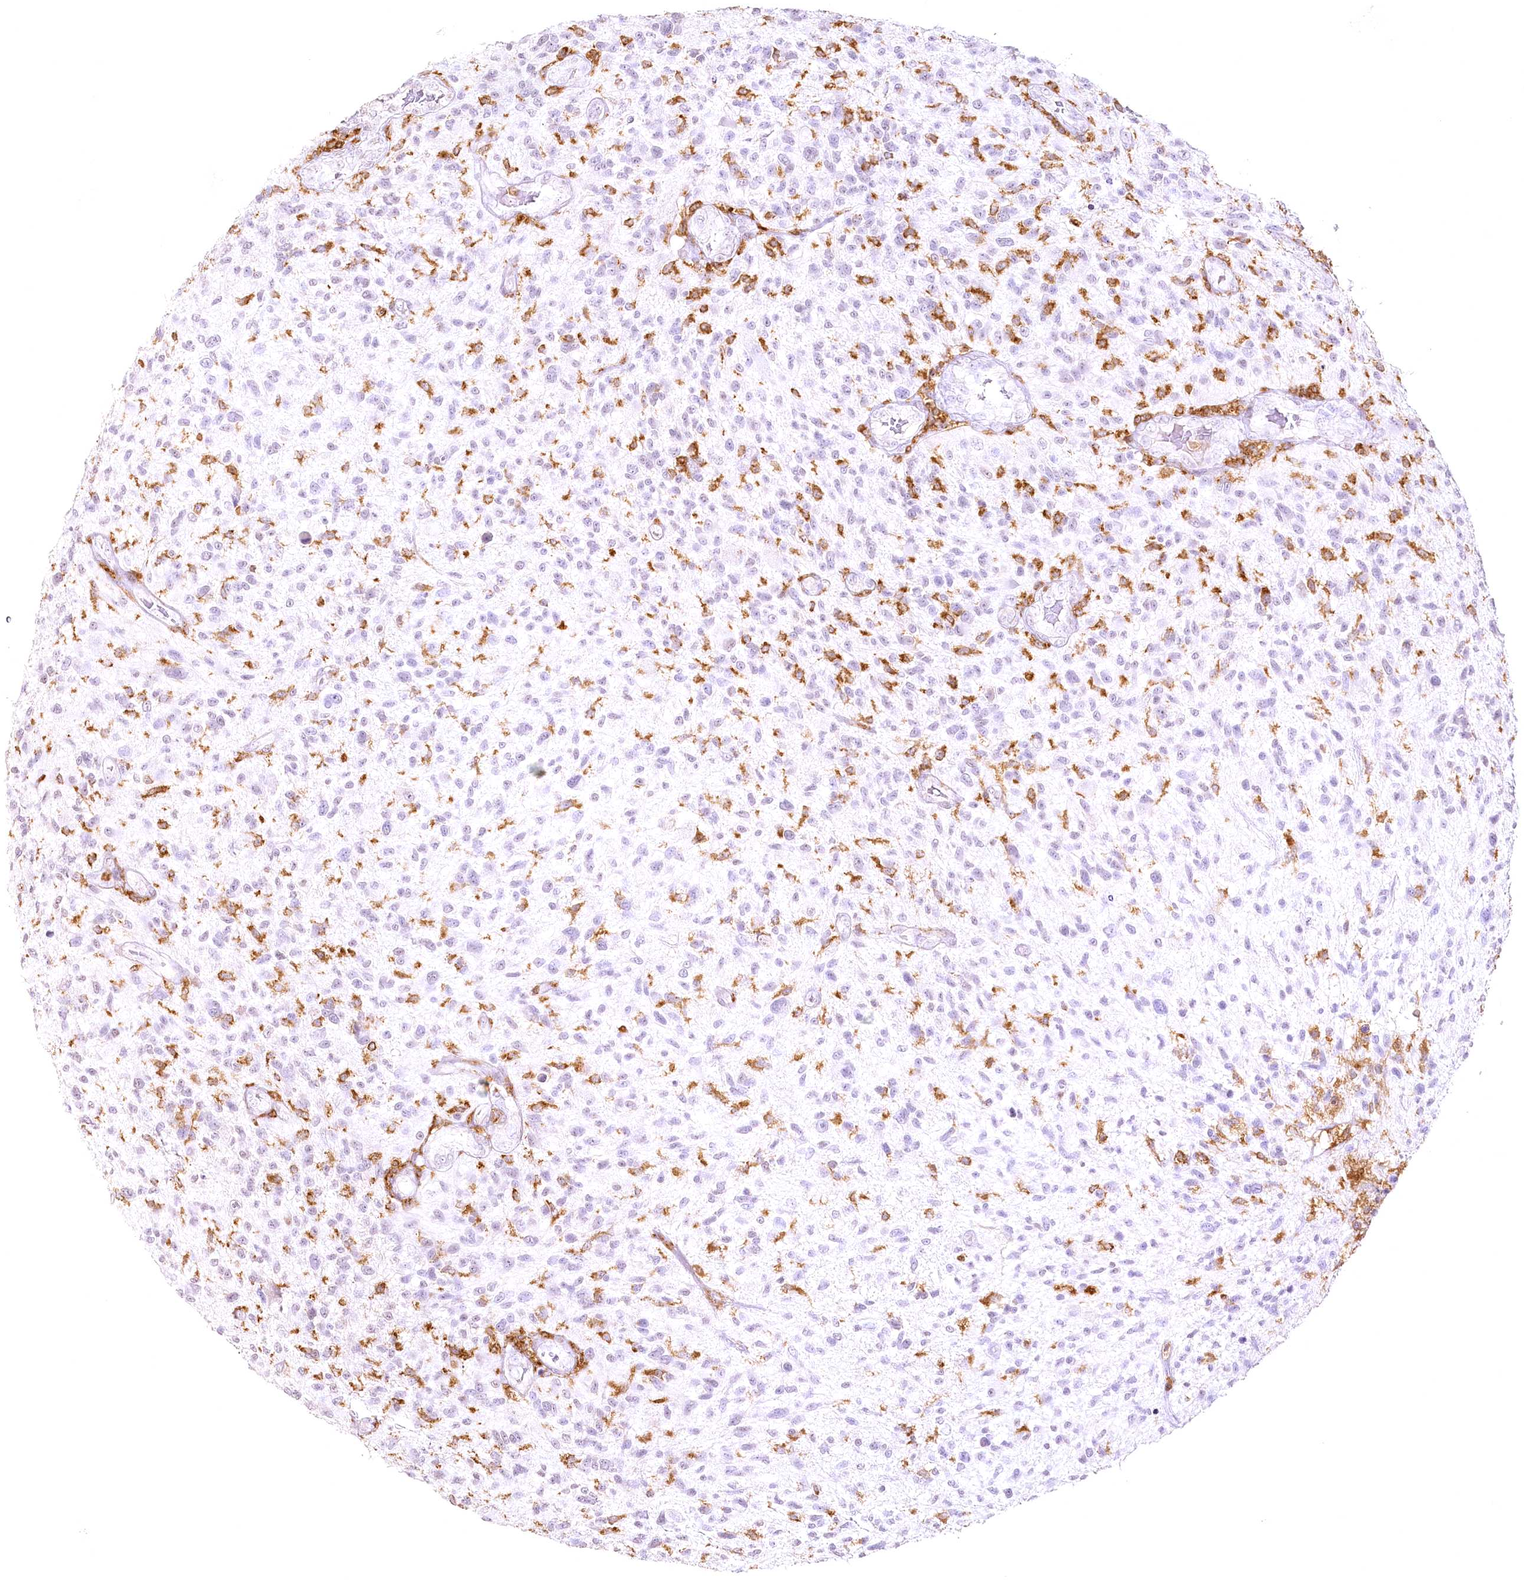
{"staining": {"intensity": "negative", "quantity": "none", "location": "none"}, "tissue": "glioma", "cell_type": "Tumor cells", "image_type": "cancer", "snomed": [{"axis": "morphology", "description": "Glioma, malignant, High grade"}, {"axis": "topography", "description": "Brain"}], "caption": "Immunohistochemistry of glioma exhibits no staining in tumor cells.", "gene": "DOCK2", "patient": {"sex": "male", "age": 47}}